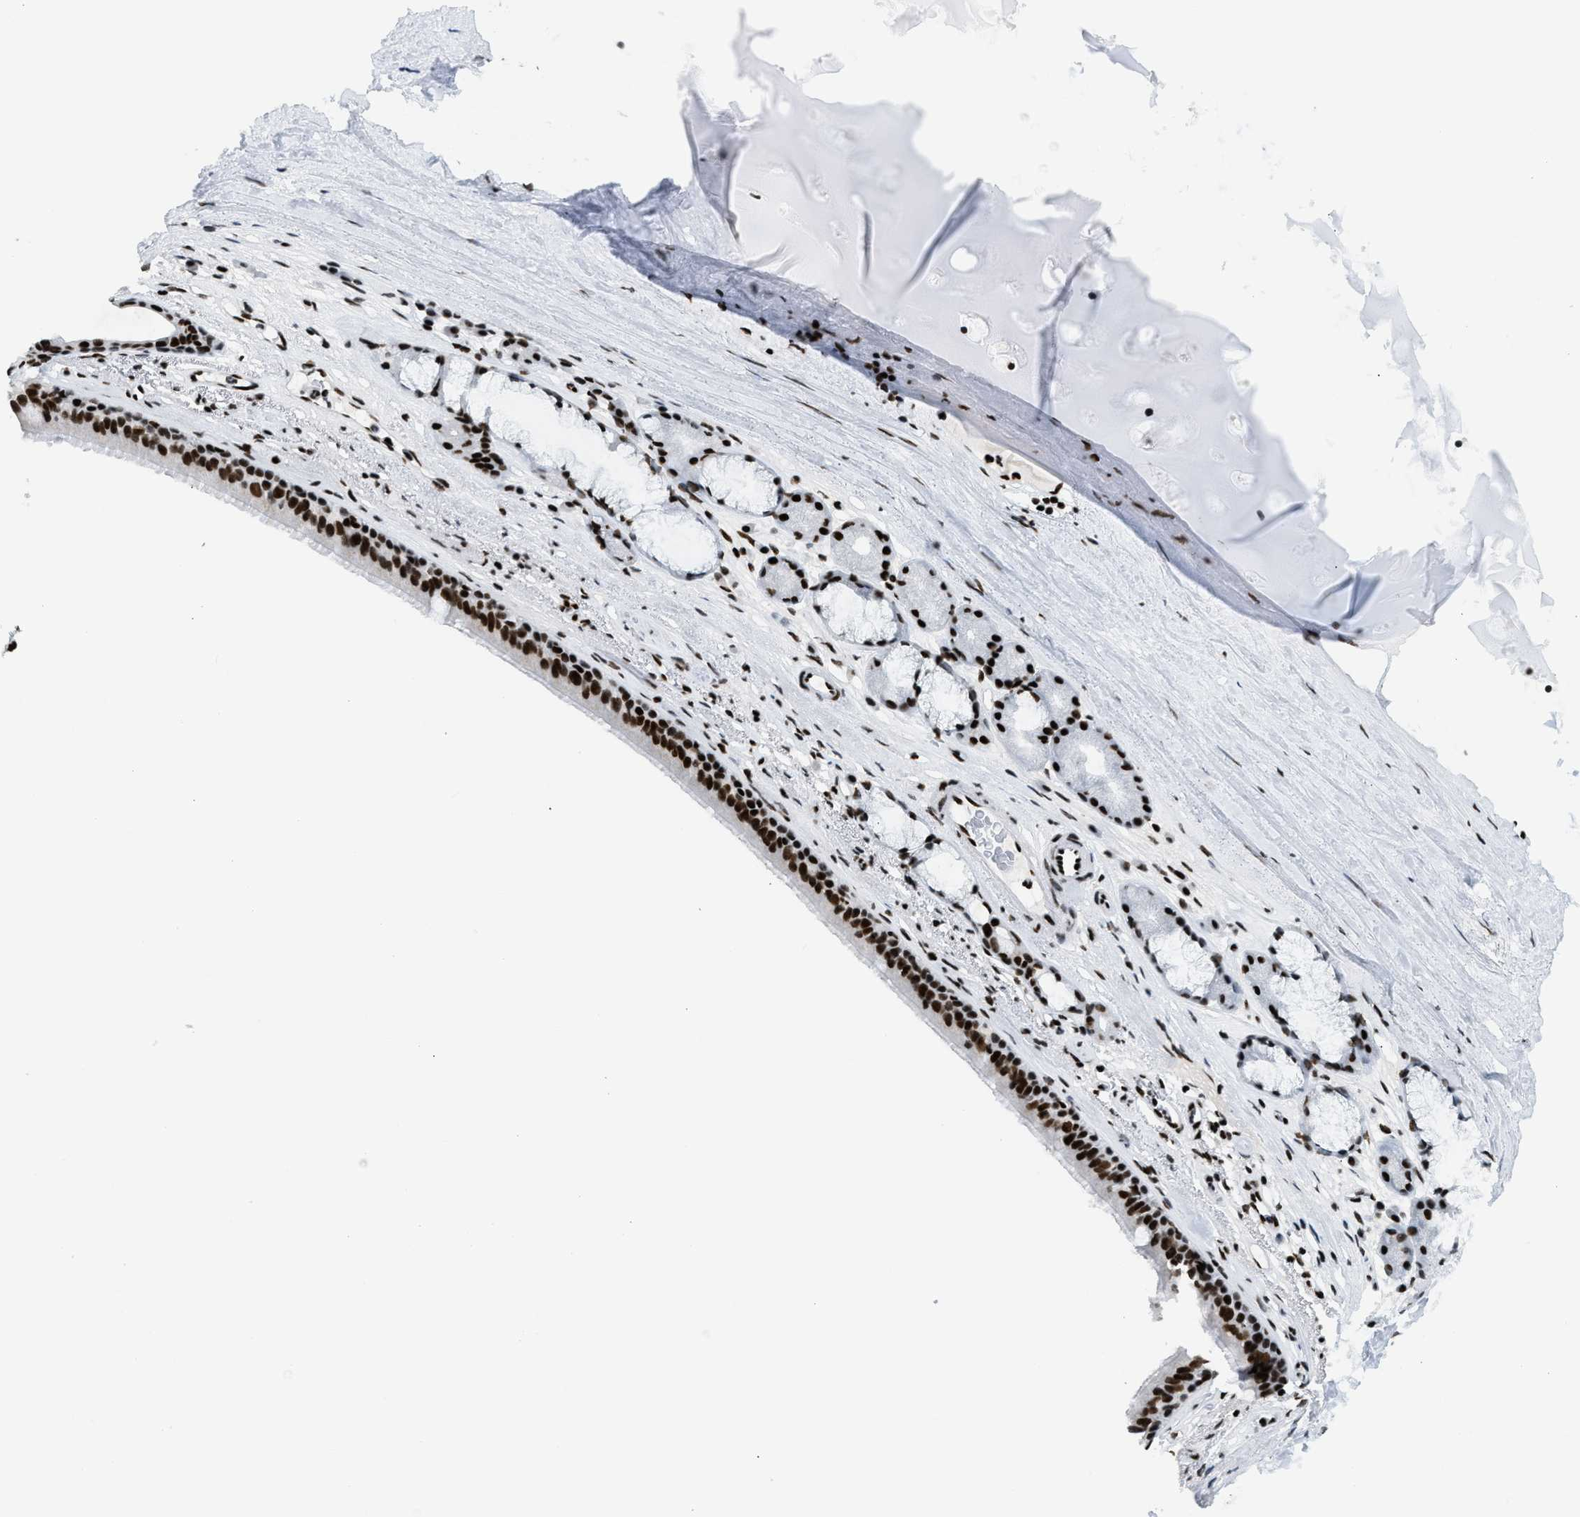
{"staining": {"intensity": "strong", "quantity": ">75%", "location": "nuclear"}, "tissue": "bronchus", "cell_type": "Respiratory epithelial cells", "image_type": "normal", "snomed": [{"axis": "morphology", "description": "Normal tissue, NOS"}, {"axis": "topography", "description": "Cartilage tissue"}], "caption": "Human bronchus stained for a protein (brown) reveals strong nuclear positive positivity in approximately >75% of respiratory epithelial cells.", "gene": "PIF1", "patient": {"sex": "female", "age": 63}}